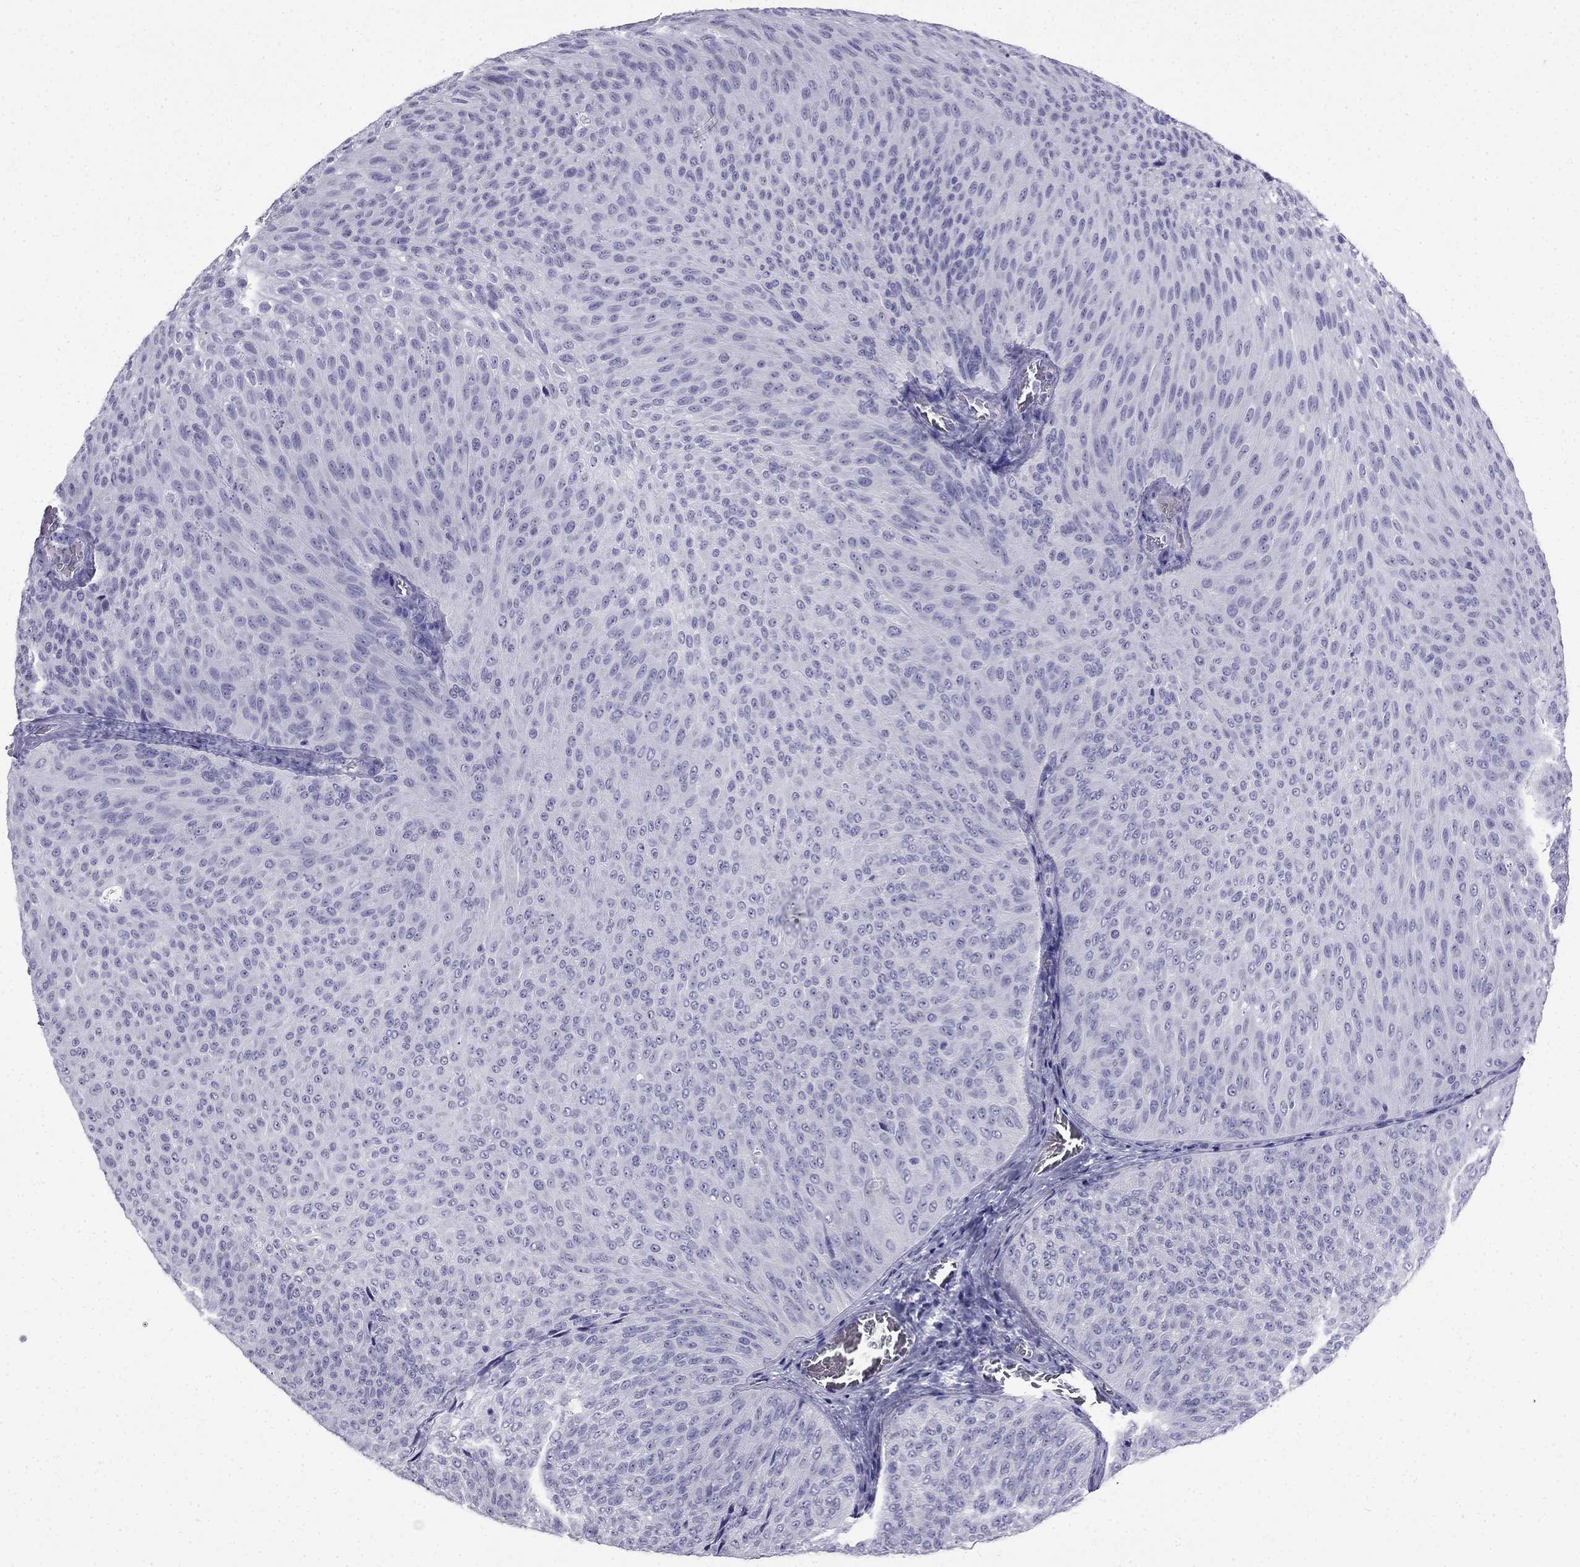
{"staining": {"intensity": "negative", "quantity": "none", "location": "none"}, "tissue": "urothelial cancer", "cell_type": "Tumor cells", "image_type": "cancer", "snomed": [{"axis": "morphology", "description": "Urothelial carcinoma, Low grade"}, {"axis": "topography", "description": "Urinary bladder"}], "caption": "Immunohistochemistry of human urothelial cancer displays no expression in tumor cells.", "gene": "CDHR4", "patient": {"sex": "male", "age": 78}}